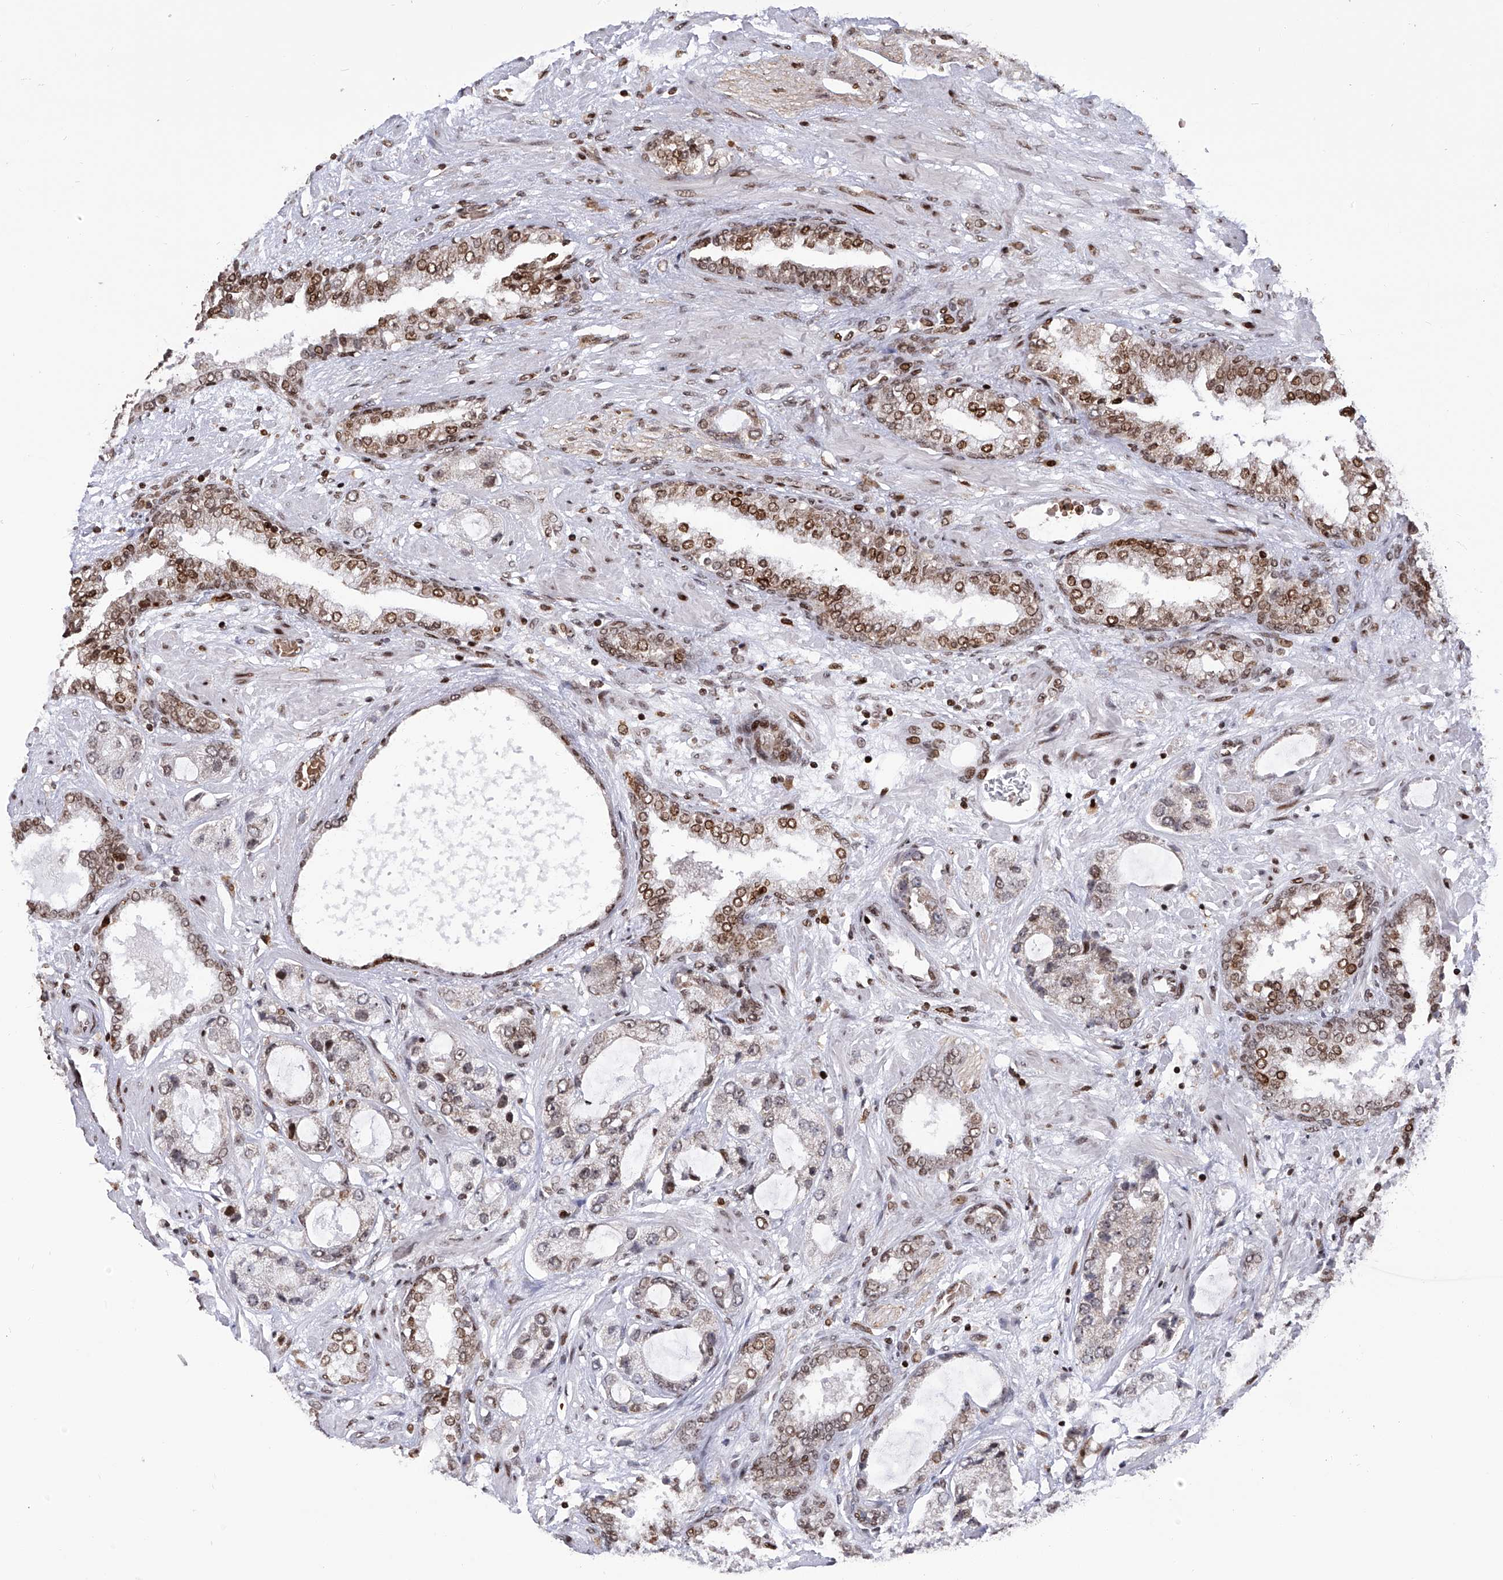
{"staining": {"intensity": "weak", "quantity": "25%-75%", "location": "nuclear"}, "tissue": "prostate cancer", "cell_type": "Tumor cells", "image_type": "cancer", "snomed": [{"axis": "morphology", "description": "Normal tissue, NOS"}, {"axis": "morphology", "description": "Adenocarcinoma, High grade"}, {"axis": "topography", "description": "Prostate"}, {"axis": "topography", "description": "Peripheral nerve tissue"}], "caption": "Immunohistochemical staining of human prostate cancer (adenocarcinoma (high-grade)) reveals low levels of weak nuclear expression in approximately 25%-75% of tumor cells. The staining was performed using DAB, with brown indicating positive protein expression. Nuclei are stained blue with hematoxylin.", "gene": "PAK1IP1", "patient": {"sex": "male", "age": 59}}